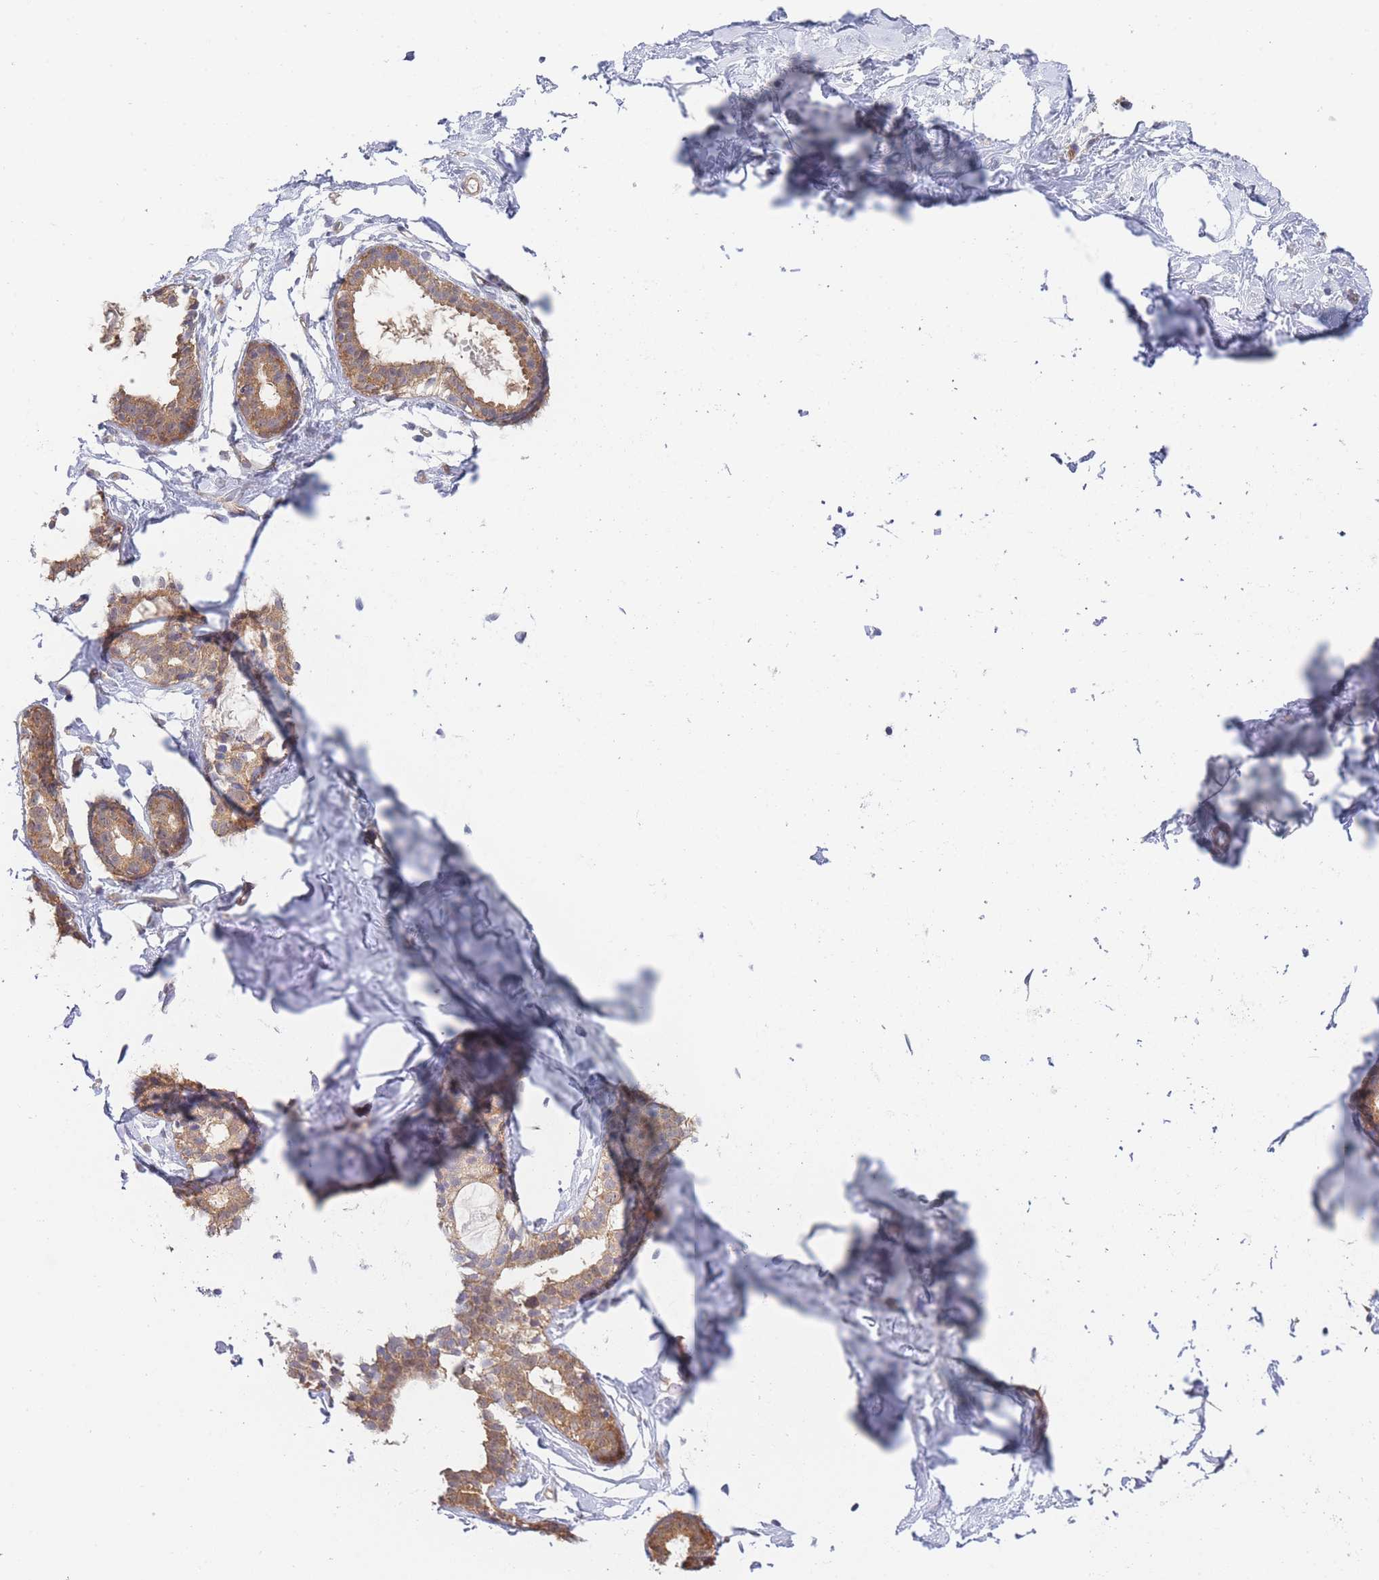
{"staining": {"intensity": "moderate", "quantity": ">75%", "location": "cytoplasmic/membranous"}, "tissue": "breast", "cell_type": "Glandular cells", "image_type": "normal", "snomed": [{"axis": "morphology", "description": "Normal tissue, NOS"}, {"axis": "morphology", "description": "Adenoma, NOS"}, {"axis": "topography", "description": "Breast"}], "caption": "Immunohistochemical staining of unremarkable human breast reveals >75% levels of moderate cytoplasmic/membranous protein positivity in about >75% of glandular cells. (DAB IHC with brightfield microscopy, high magnification).", "gene": "MRPS18B", "patient": {"sex": "female", "age": 23}}